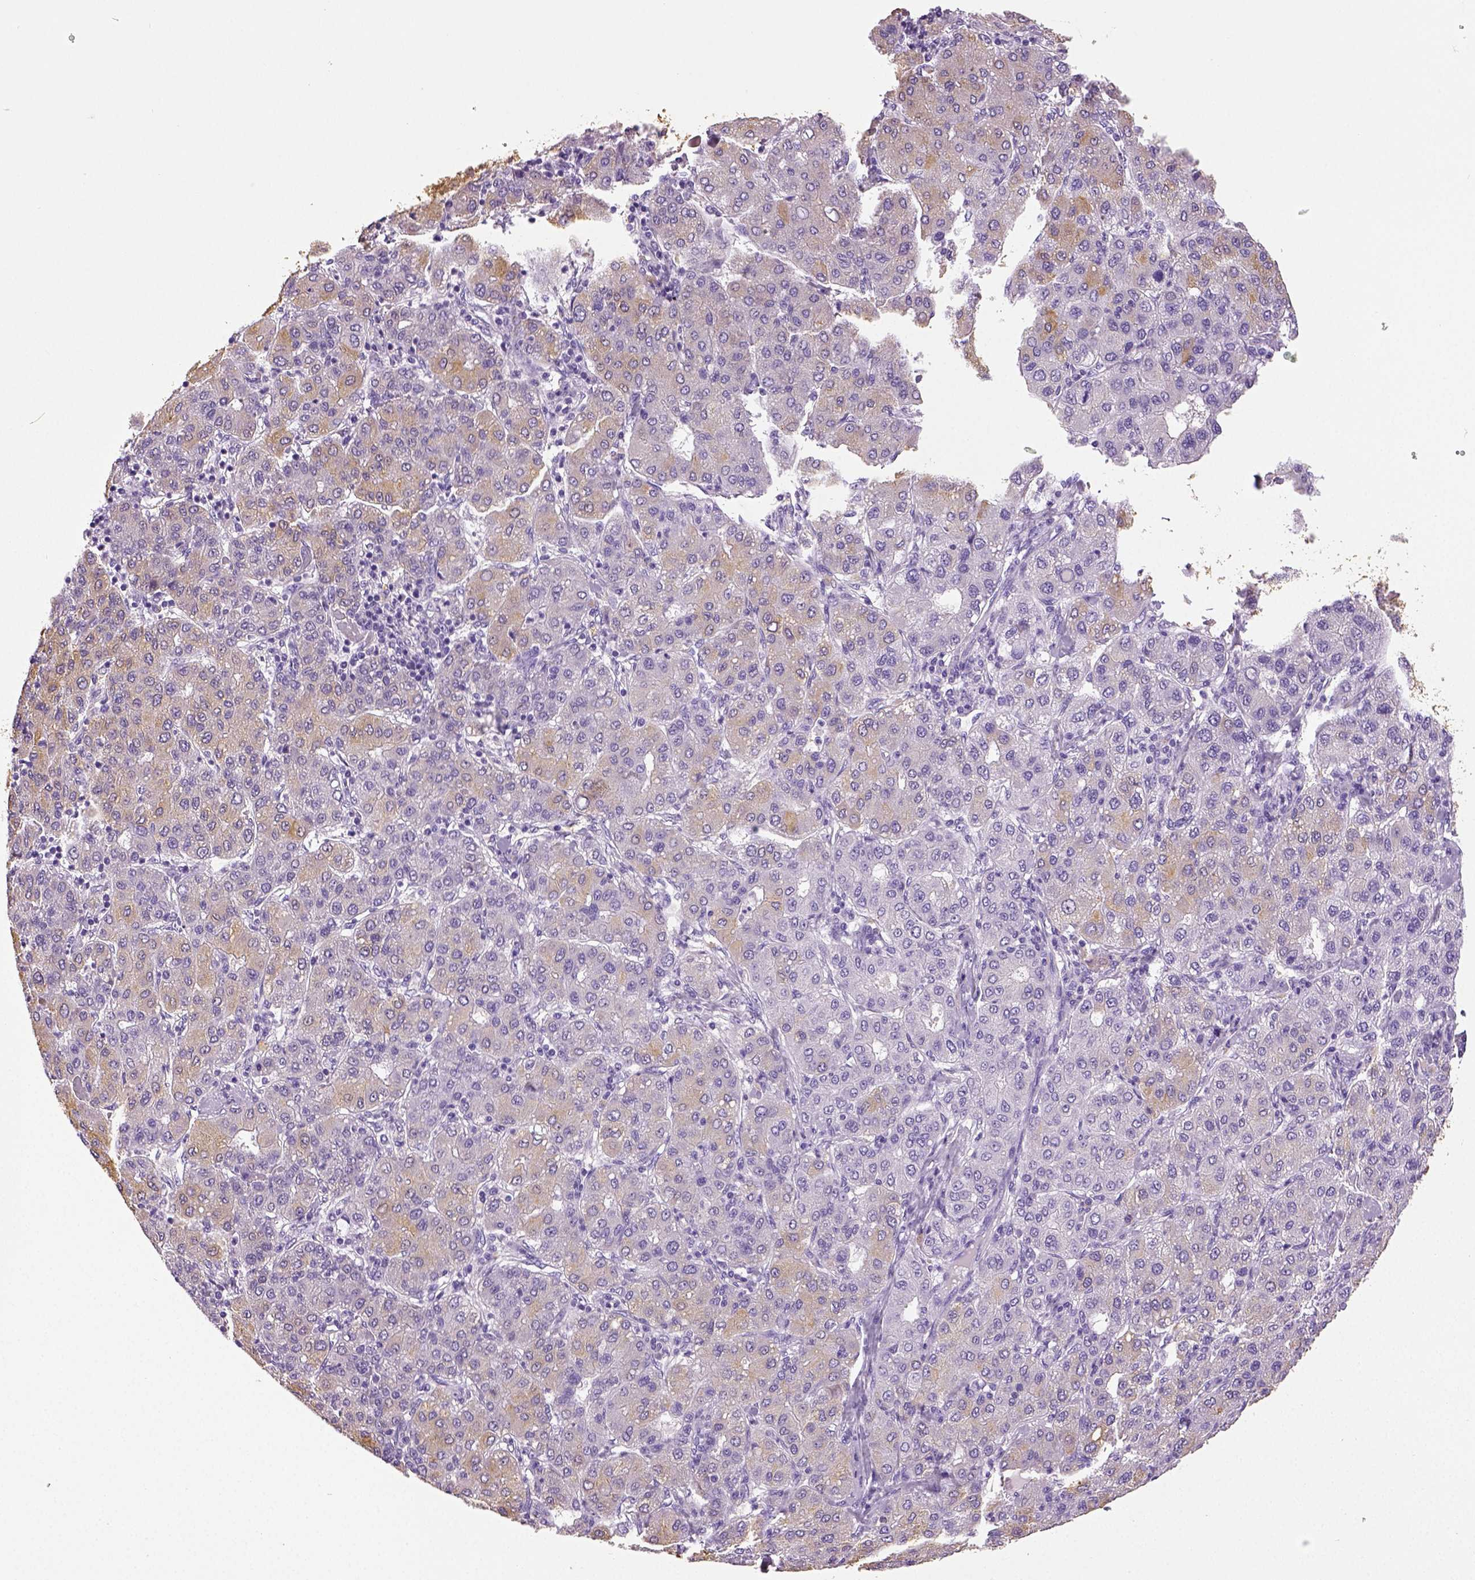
{"staining": {"intensity": "negative", "quantity": "none", "location": "none"}, "tissue": "liver cancer", "cell_type": "Tumor cells", "image_type": "cancer", "snomed": [{"axis": "morphology", "description": "Carcinoma, Hepatocellular, NOS"}, {"axis": "topography", "description": "Liver"}], "caption": "Immunohistochemistry micrograph of human hepatocellular carcinoma (liver) stained for a protein (brown), which shows no expression in tumor cells.", "gene": "NECAB2", "patient": {"sex": "male", "age": 65}}